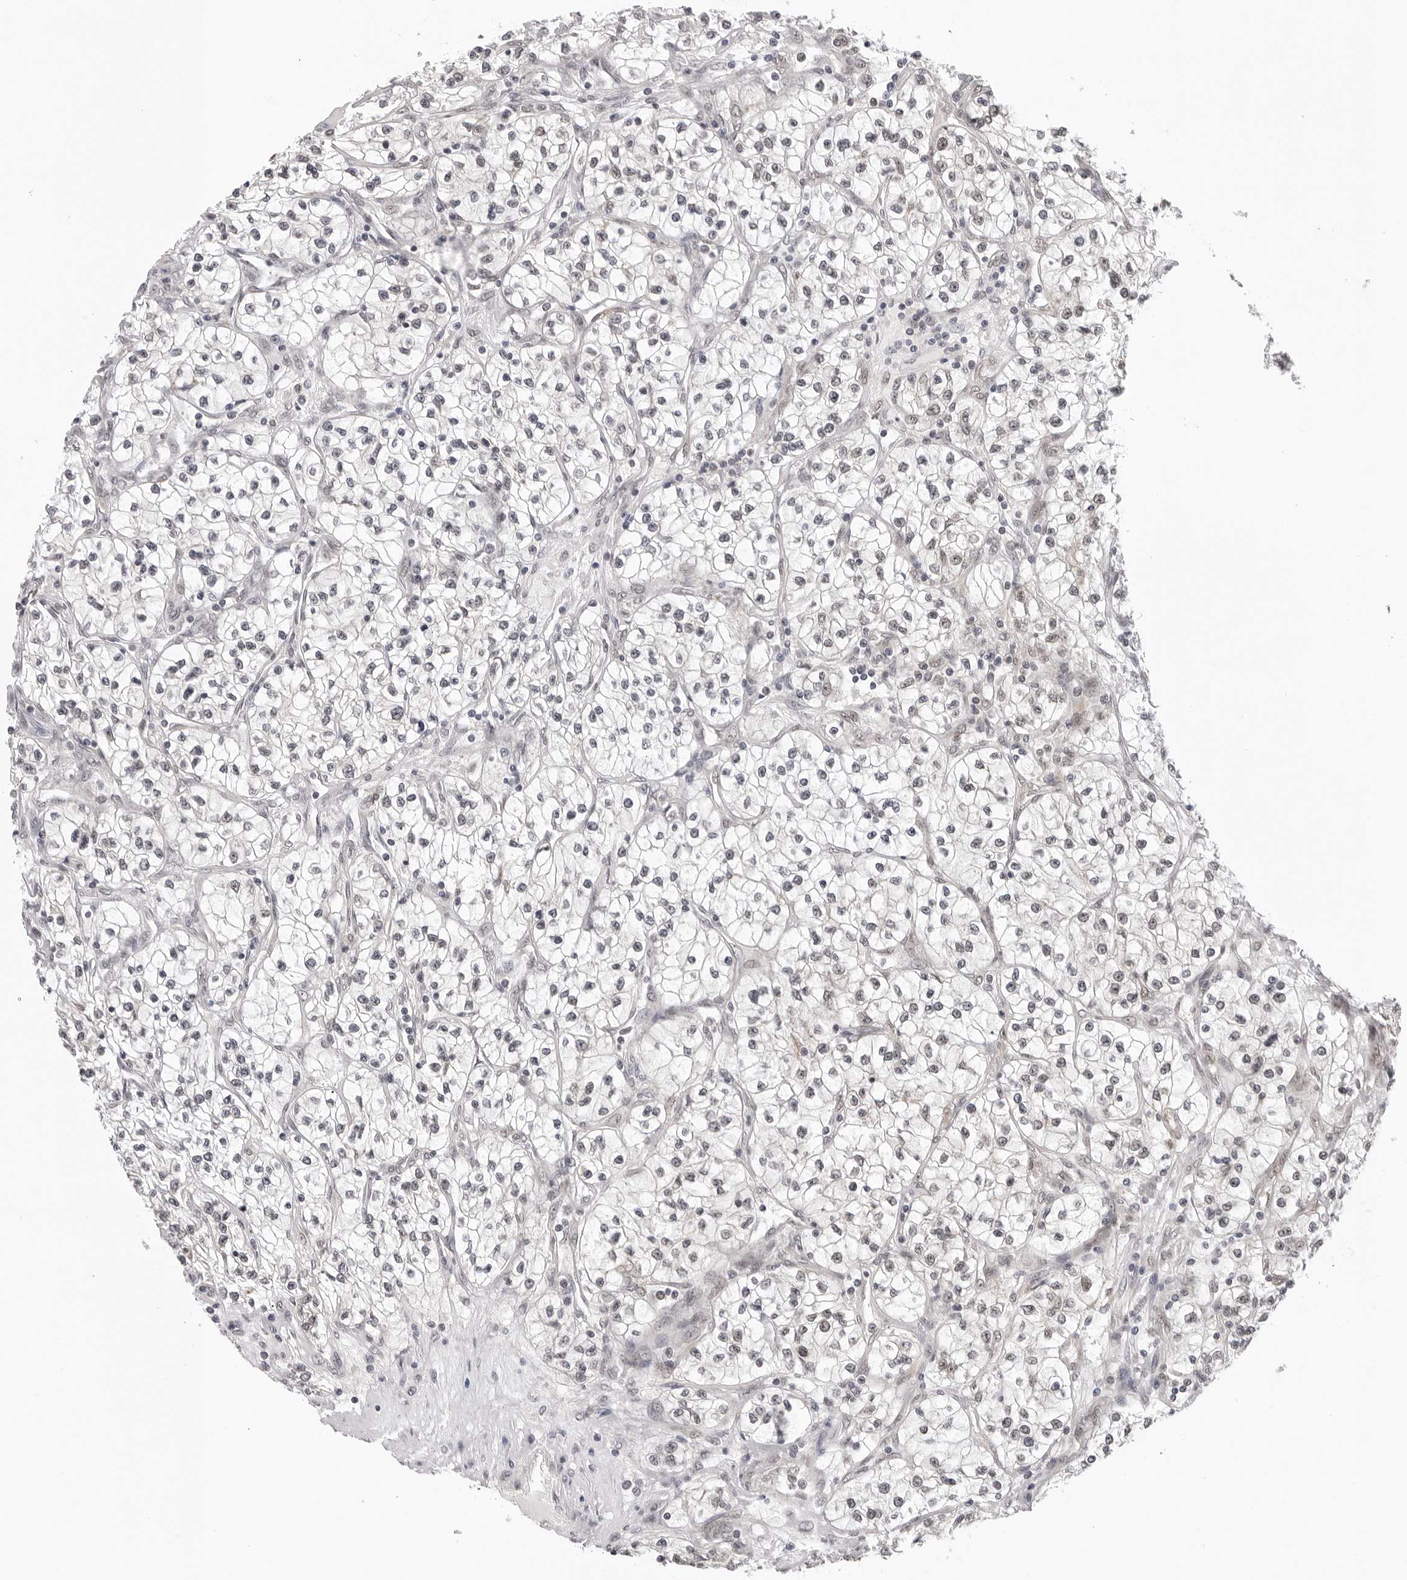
{"staining": {"intensity": "moderate", "quantity": "<25%", "location": "nuclear"}, "tissue": "renal cancer", "cell_type": "Tumor cells", "image_type": "cancer", "snomed": [{"axis": "morphology", "description": "Adenocarcinoma, NOS"}, {"axis": "topography", "description": "Kidney"}], "caption": "Protein positivity by IHC exhibits moderate nuclear expression in about <25% of tumor cells in renal cancer (adenocarcinoma).", "gene": "WDR77", "patient": {"sex": "female", "age": 57}}